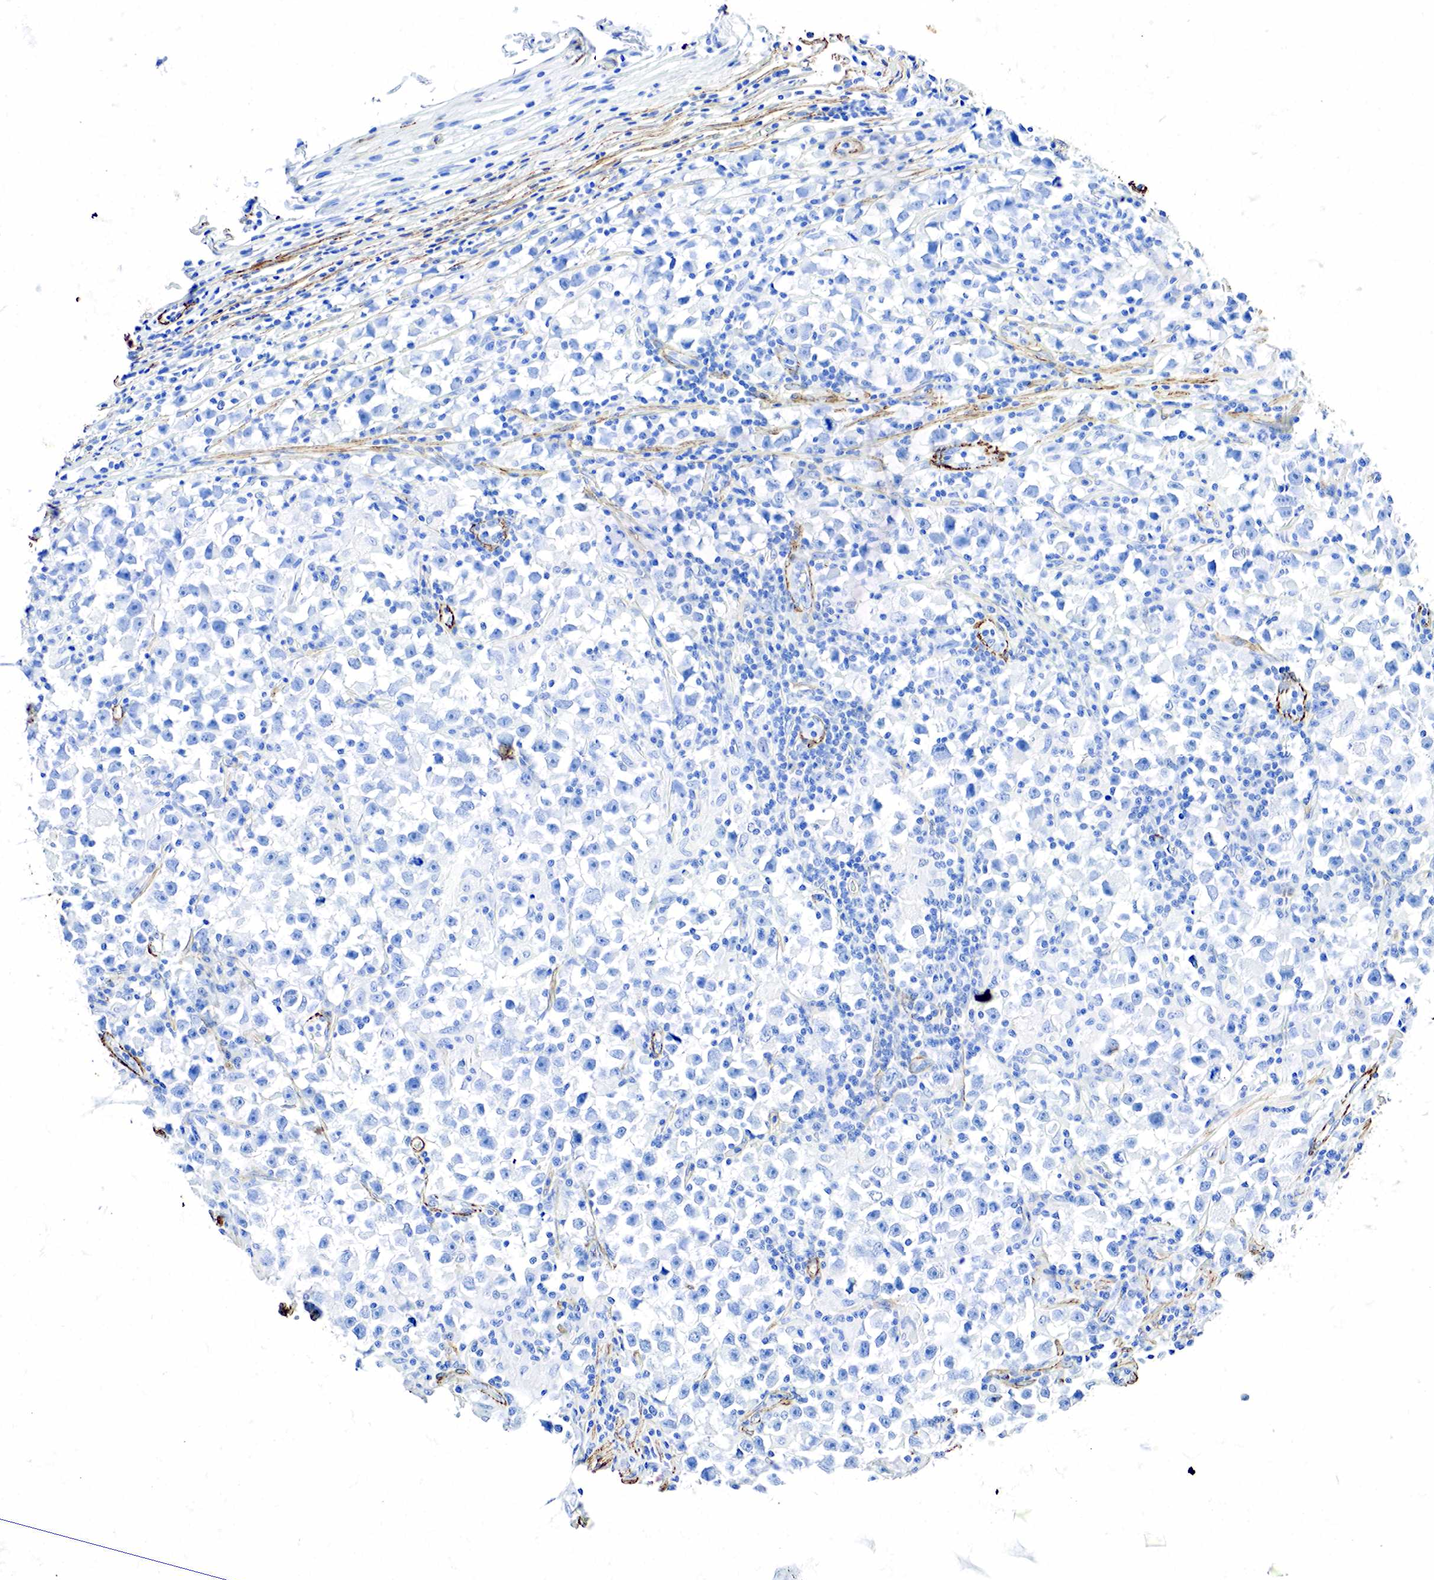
{"staining": {"intensity": "negative", "quantity": "none", "location": "none"}, "tissue": "testis cancer", "cell_type": "Tumor cells", "image_type": "cancer", "snomed": [{"axis": "morphology", "description": "Seminoma, NOS"}, {"axis": "topography", "description": "Testis"}], "caption": "Tumor cells are negative for protein expression in human testis cancer (seminoma). (Brightfield microscopy of DAB IHC at high magnification).", "gene": "ACTA1", "patient": {"sex": "male", "age": 33}}